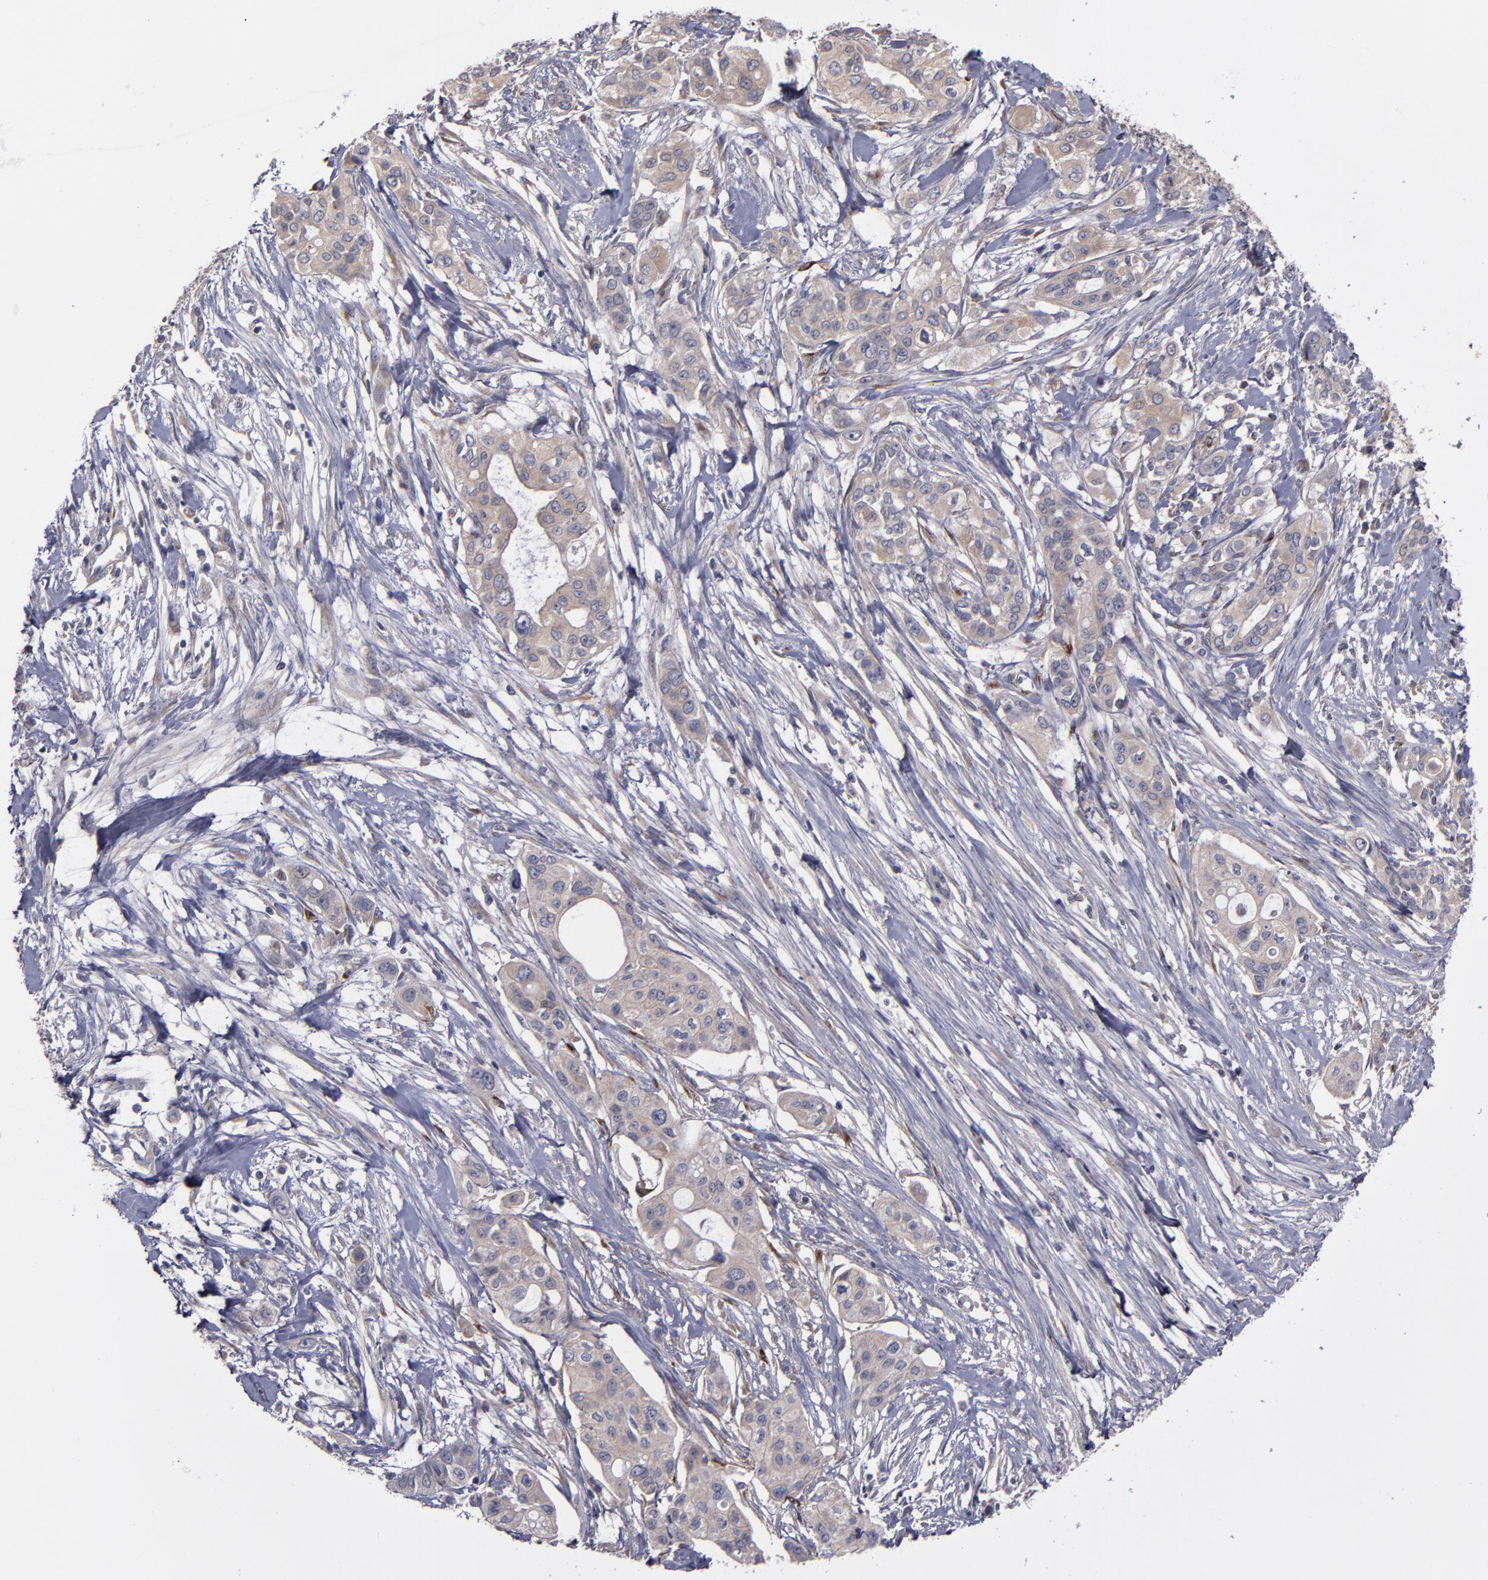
{"staining": {"intensity": "weak", "quantity": ">75%", "location": "cytoplasmic/membranous"}, "tissue": "pancreatic cancer", "cell_type": "Tumor cells", "image_type": "cancer", "snomed": [{"axis": "morphology", "description": "Adenocarcinoma, NOS"}, {"axis": "topography", "description": "Pancreas"}], "caption": "Human pancreatic cancer (adenocarcinoma) stained with a brown dye reveals weak cytoplasmic/membranous positive staining in about >75% of tumor cells.", "gene": "MMP11", "patient": {"sex": "female", "age": 60}}